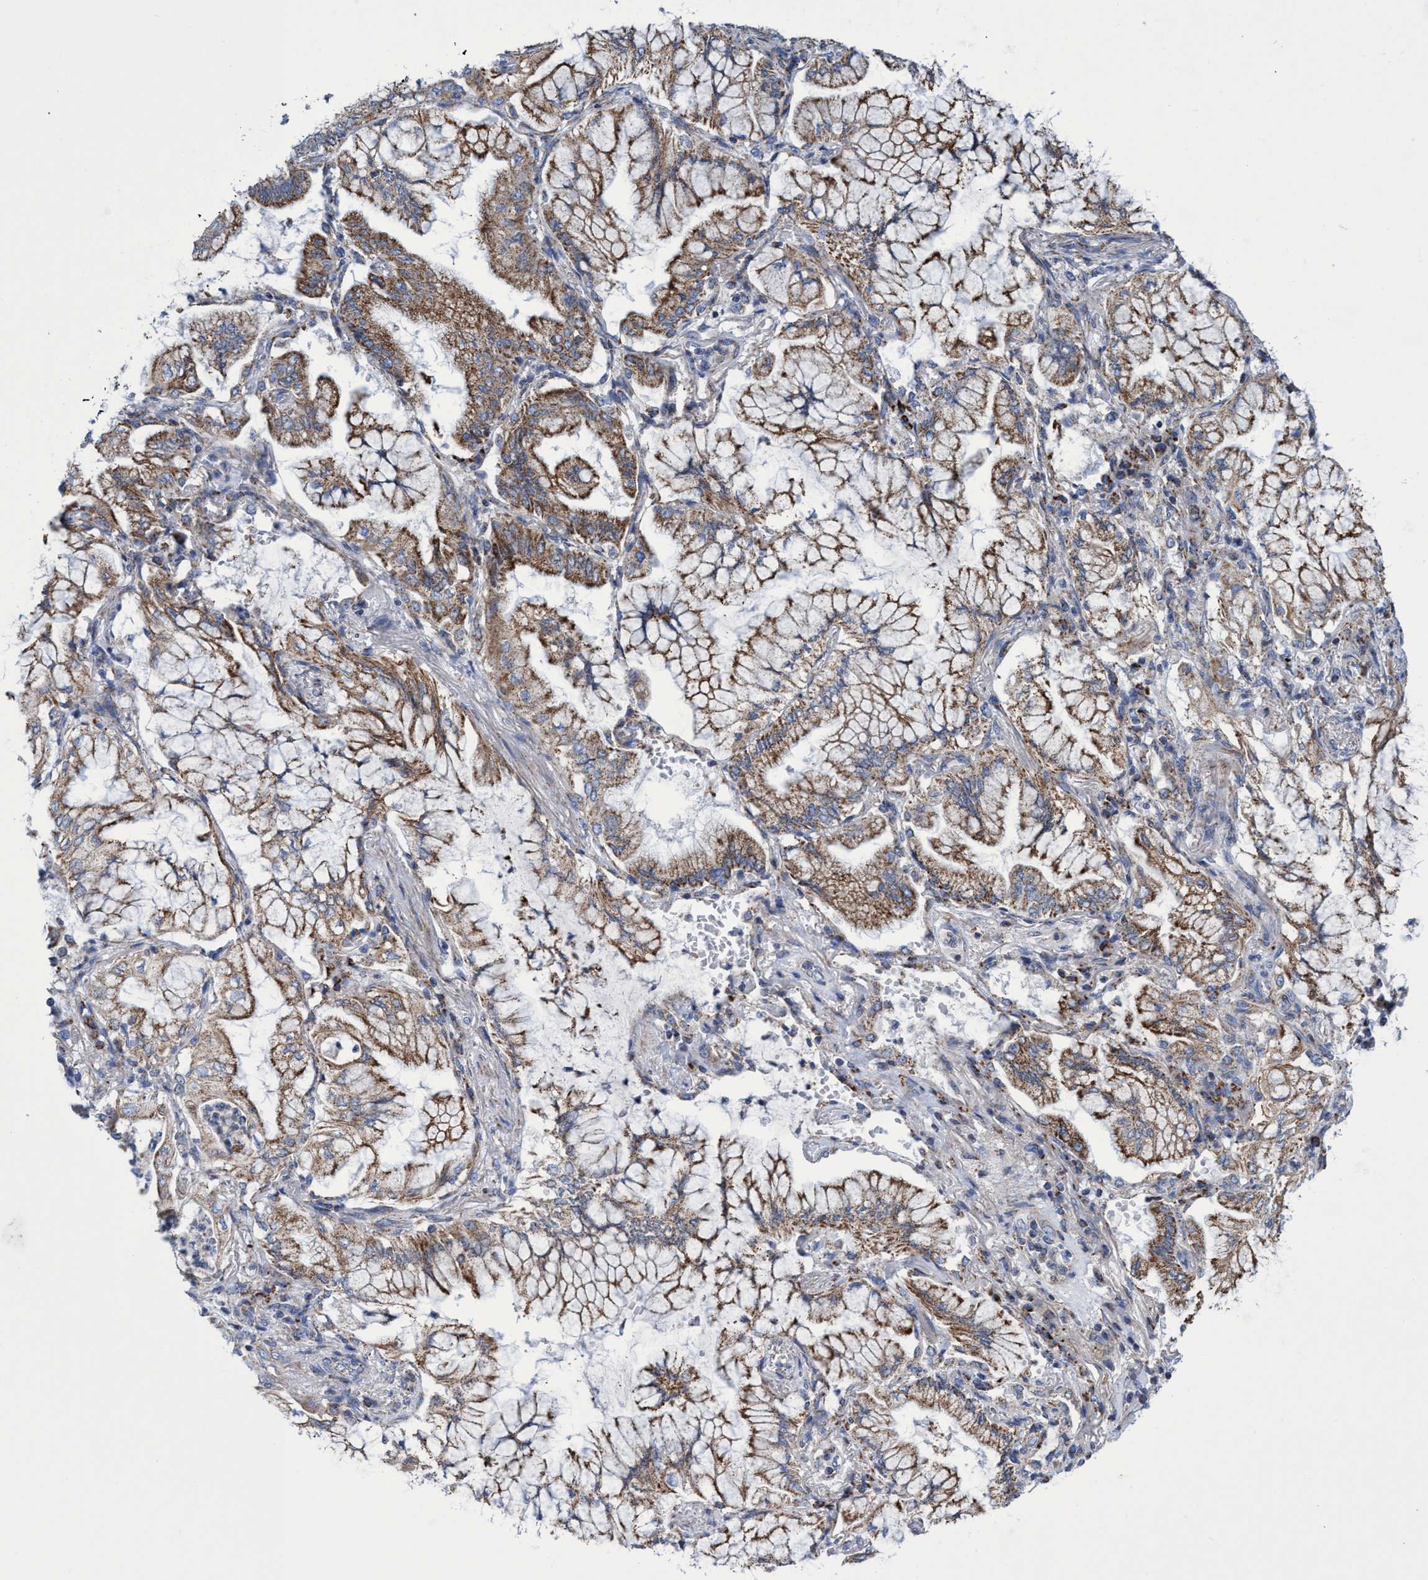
{"staining": {"intensity": "moderate", "quantity": ">75%", "location": "cytoplasmic/membranous"}, "tissue": "lung cancer", "cell_type": "Tumor cells", "image_type": "cancer", "snomed": [{"axis": "morphology", "description": "Adenocarcinoma, NOS"}, {"axis": "topography", "description": "Lung"}], "caption": "About >75% of tumor cells in human lung cancer reveal moderate cytoplasmic/membranous protein expression as visualized by brown immunohistochemical staining.", "gene": "ZNF750", "patient": {"sex": "female", "age": 70}}